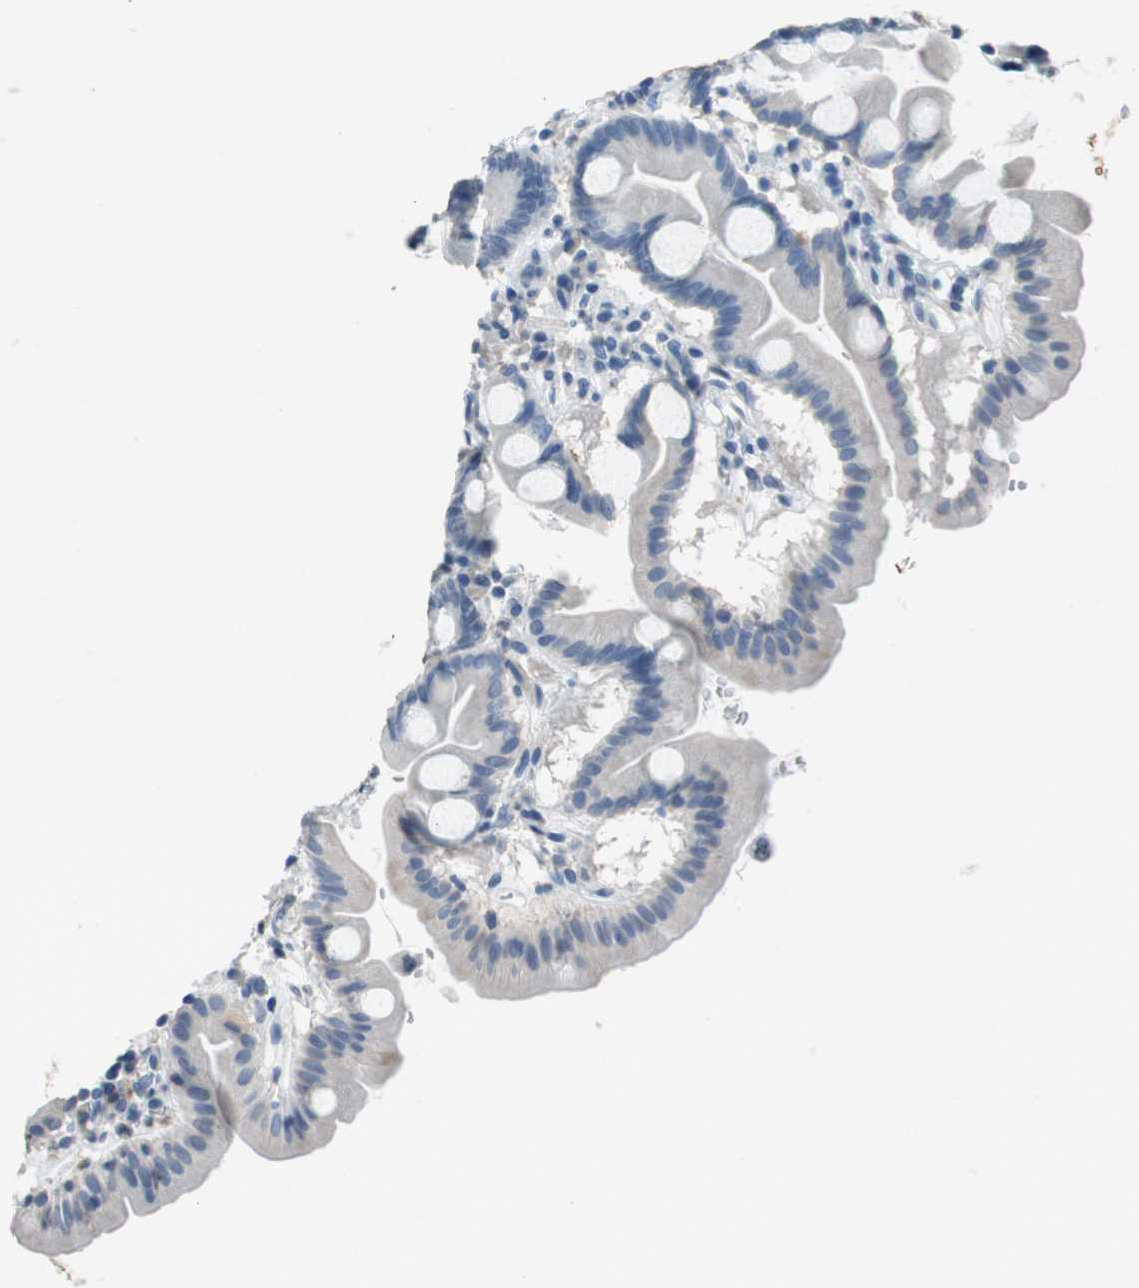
{"staining": {"intensity": "negative", "quantity": "none", "location": "none"}, "tissue": "duodenum", "cell_type": "Glandular cells", "image_type": "normal", "snomed": [{"axis": "morphology", "description": "Normal tissue, NOS"}, {"axis": "topography", "description": "Duodenum"}], "caption": "Glandular cells show no significant protein positivity in unremarkable duodenum. Brightfield microscopy of IHC stained with DAB (brown) and hematoxylin (blue), captured at high magnification.", "gene": "STBD1", "patient": {"sex": "male", "age": 50}}